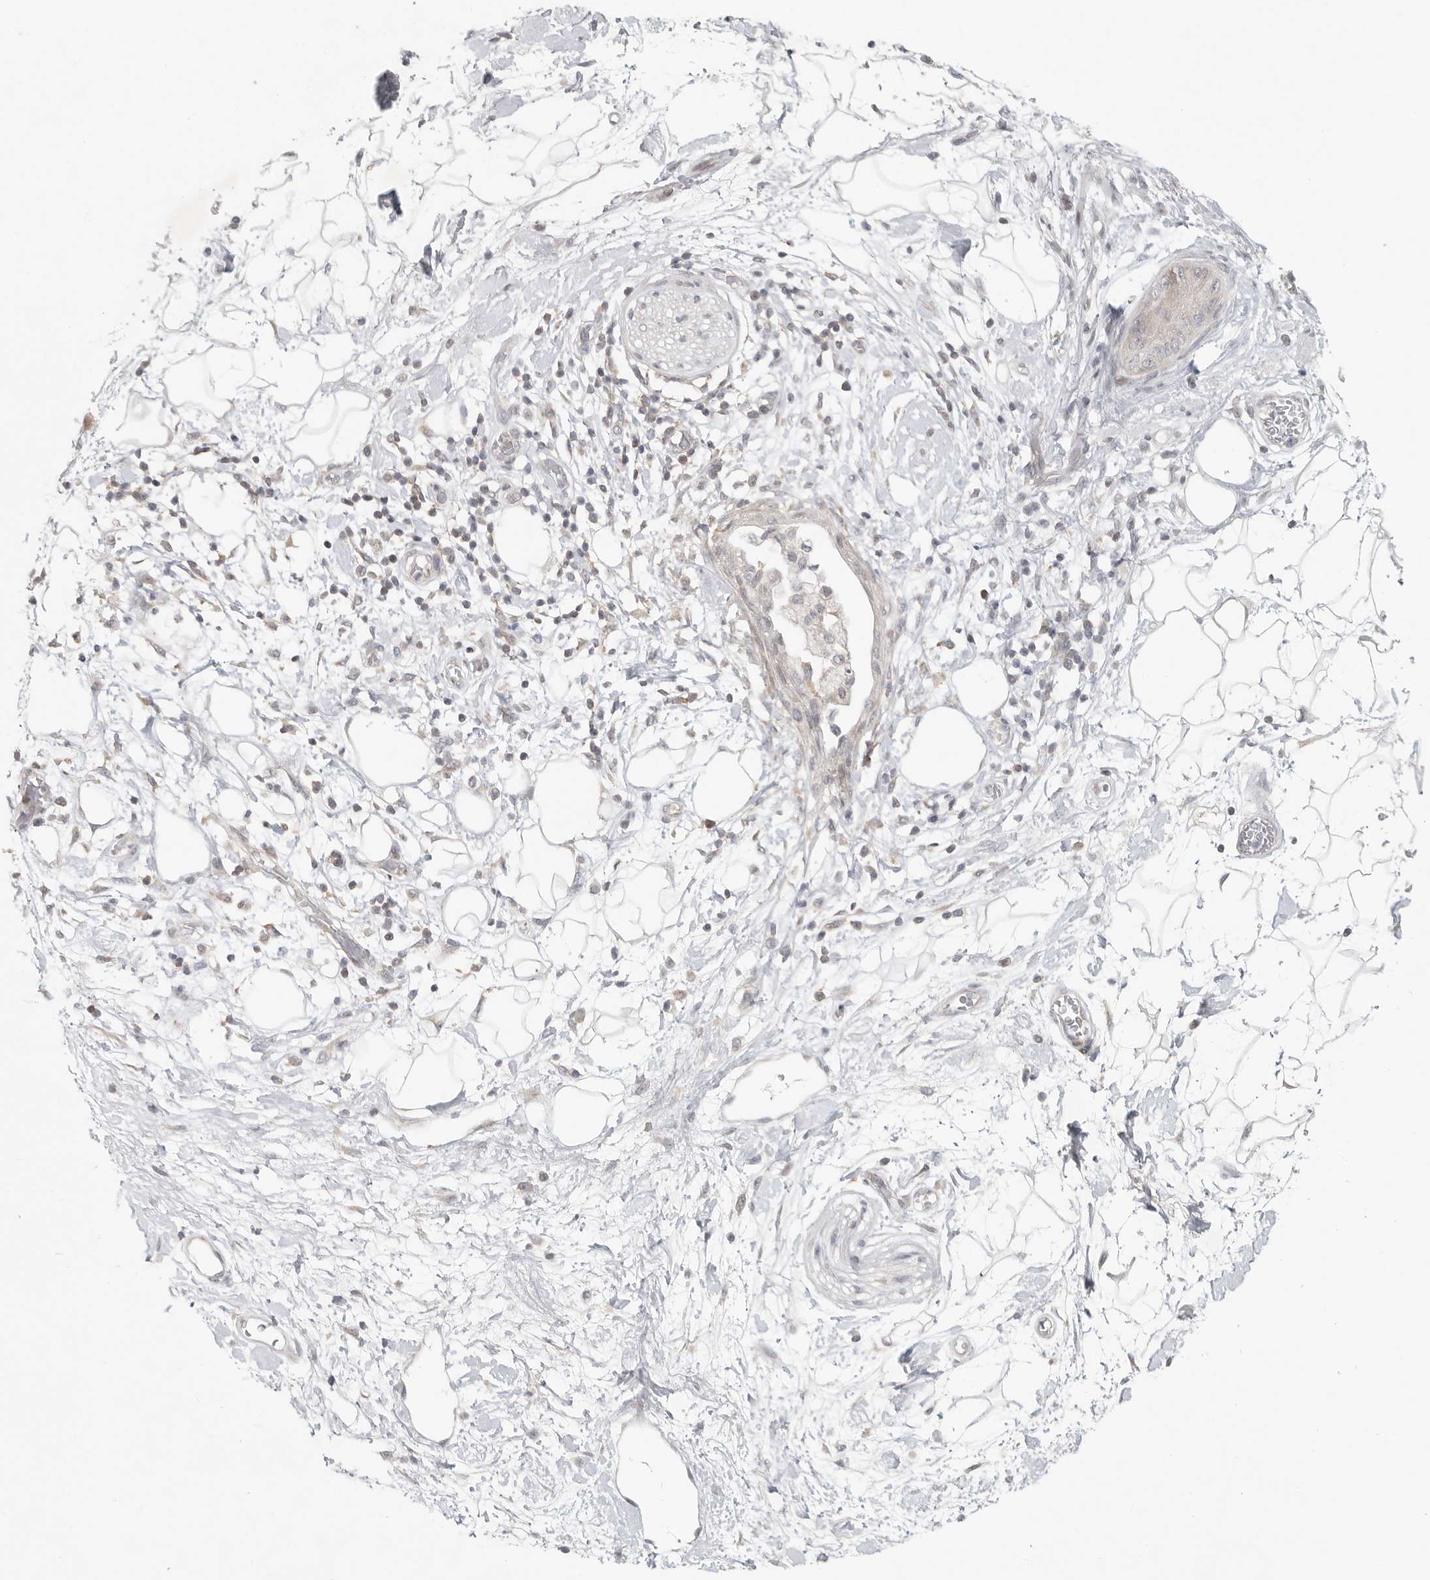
{"staining": {"intensity": "negative", "quantity": "none", "location": "none"}, "tissue": "adipose tissue", "cell_type": "Adipocytes", "image_type": "normal", "snomed": [{"axis": "morphology", "description": "Normal tissue, NOS"}, {"axis": "morphology", "description": "Adenocarcinoma, NOS"}, {"axis": "topography", "description": "Duodenum"}, {"axis": "topography", "description": "Peripheral nerve tissue"}], "caption": "Immunohistochemical staining of unremarkable adipose tissue demonstrates no significant positivity in adipocytes. (Immunohistochemistry (ihc), brightfield microscopy, high magnification).", "gene": "HDAC6", "patient": {"sex": "female", "age": 60}}